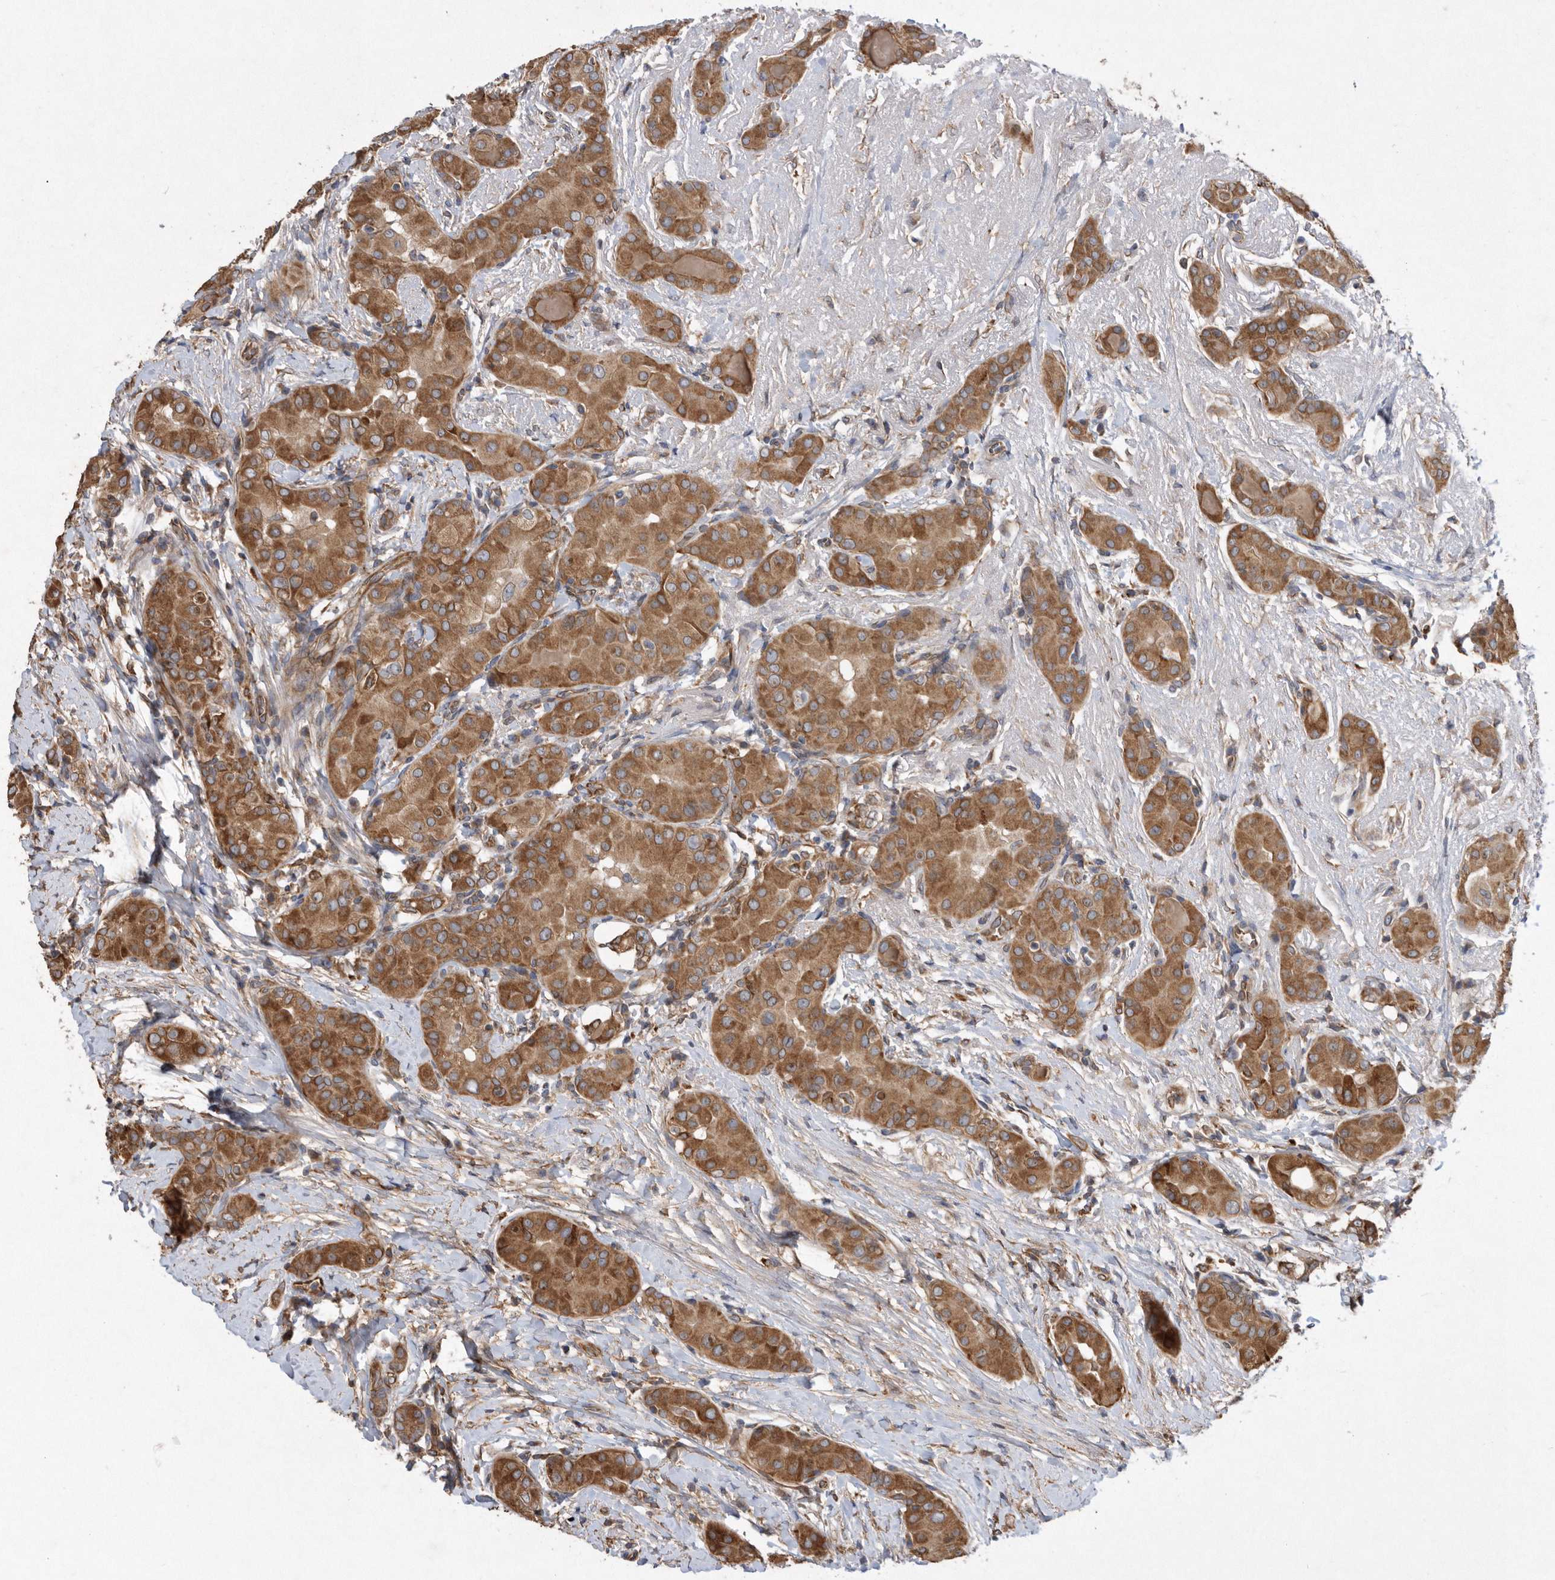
{"staining": {"intensity": "strong", "quantity": ">75%", "location": "cytoplasmic/membranous"}, "tissue": "thyroid cancer", "cell_type": "Tumor cells", "image_type": "cancer", "snomed": [{"axis": "morphology", "description": "Papillary adenocarcinoma, NOS"}, {"axis": "topography", "description": "Thyroid gland"}], "caption": "This histopathology image demonstrates immunohistochemistry (IHC) staining of thyroid cancer (papillary adenocarcinoma), with high strong cytoplasmic/membranous positivity in approximately >75% of tumor cells.", "gene": "PON2", "patient": {"sex": "male", "age": 33}}